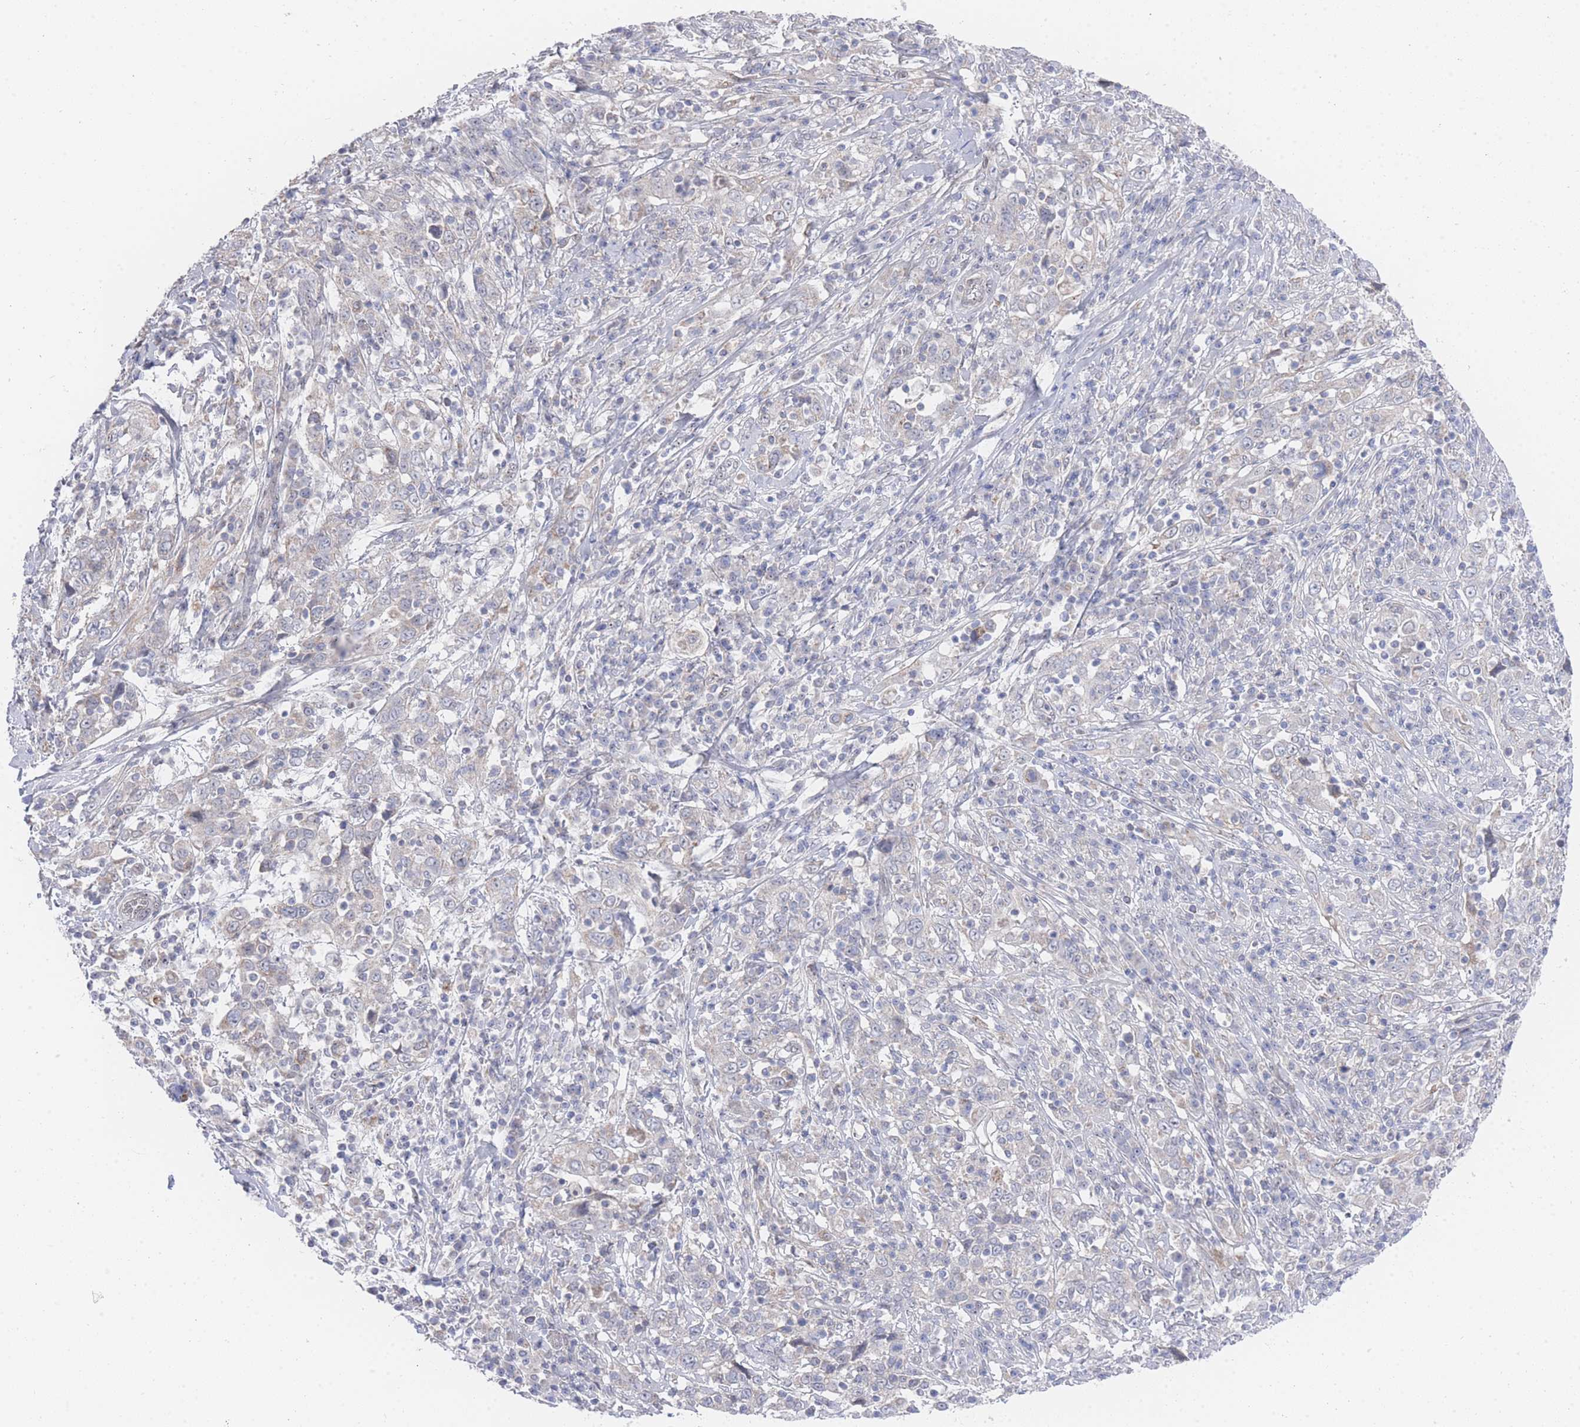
{"staining": {"intensity": "weak", "quantity": "<25%", "location": "cytoplasmic/membranous"}, "tissue": "cervical cancer", "cell_type": "Tumor cells", "image_type": "cancer", "snomed": [{"axis": "morphology", "description": "Squamous cell carcinoma, NOS"}, {"axis": "topography", "description": "Cervix"}], "caption": "Immunohistochemistry (IHC) image of squamous cell carcinoma (cervical) stained for a protein (brown), which reveals no positivity in tumor cells. (Stains: DAB (3,3'-diaminobenzidine) immunohistochemistry (IHC) with hematoxylin counter stain, Microscopy: brightfield microscopy at high magnification).", "gene": "ZNF142", "patient": {"sex": "female", "age": 46}}